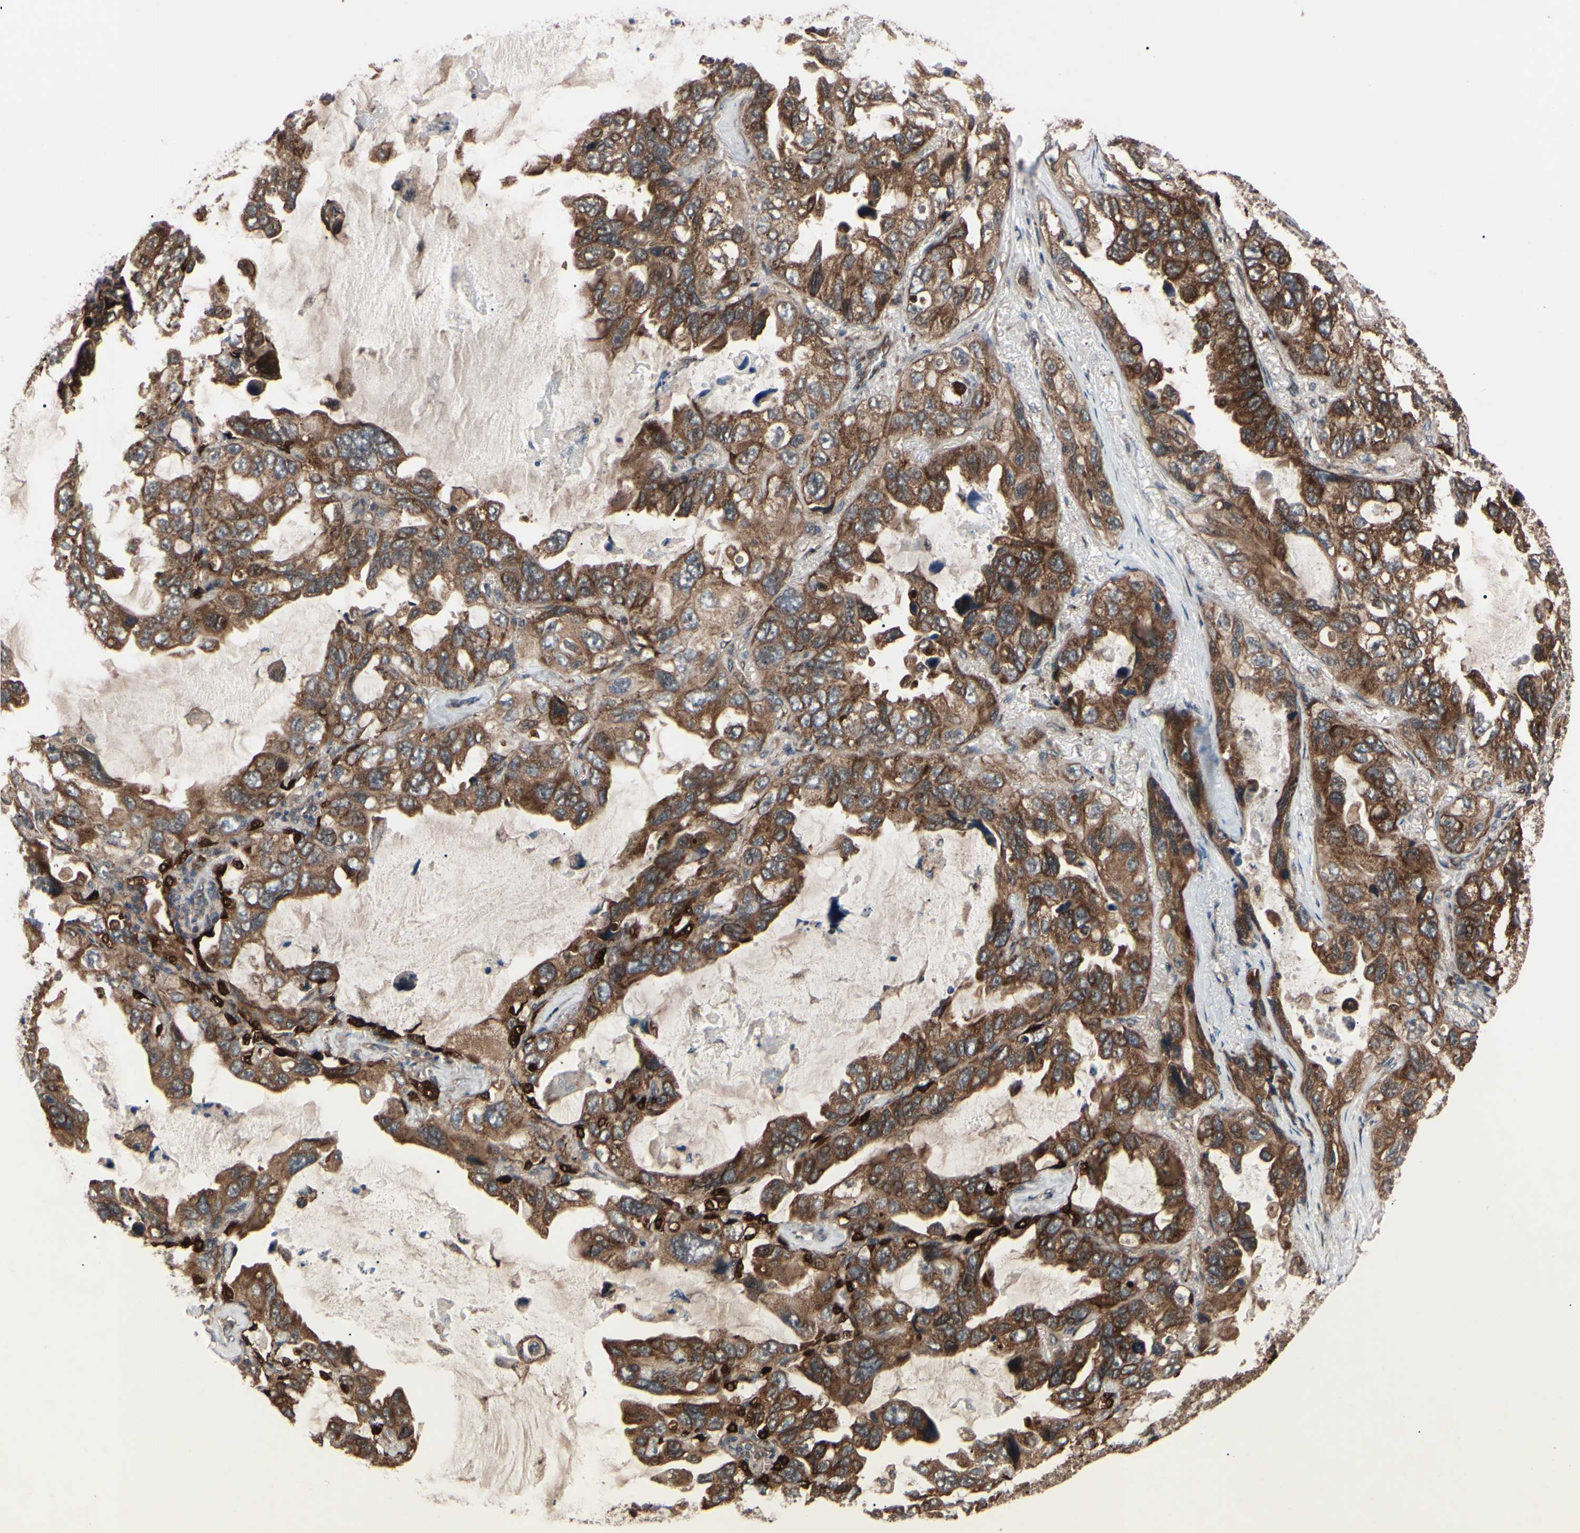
{"staining": {"intensity": "strong", "quantity": ">75%", "location": "cytoplasmic/membranous"}, "tissue": "lung cancer", "cell_type": "Tumor cells", "image_type": "cancer", "snomed": [{"axis": "morphology", "description": "Squamous cell carcinoma, NOS"}, {"axis": "topography", "description": "Lung"}], "caption": "Protein expression analysis of human lung cancer reveals strong cytoplasmic/membranous positivity in approximately >75% of tumor cells.", "gene": "GUCY1B1", "patient": {"sex": "female", "age": 73}}